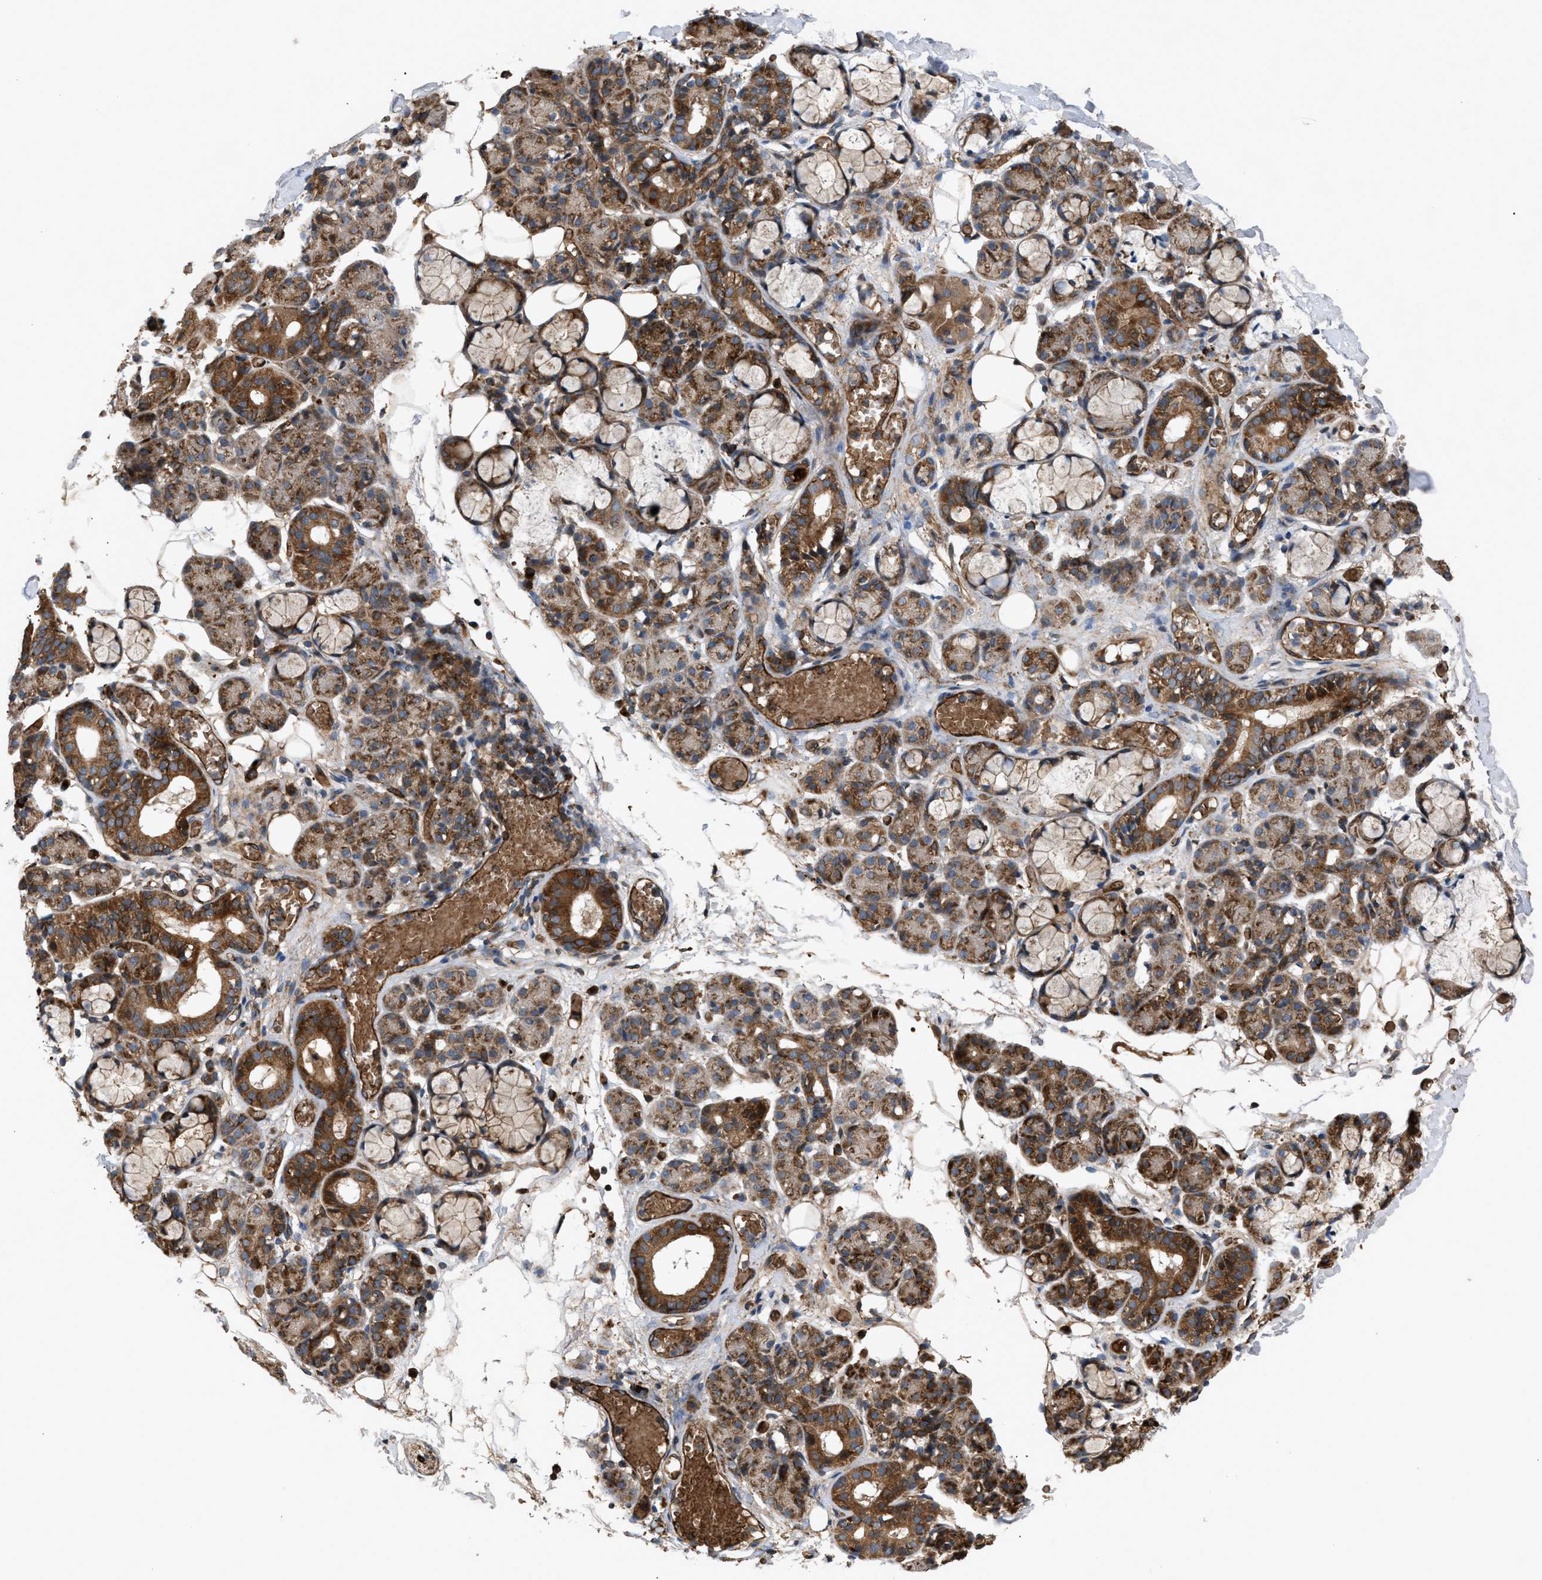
{"staining": {"intensity": "moderate", "quantity": ">75%", "location": "cytoplasmic/membranous"}, "tissue": "salivary gland", "cell_type": "Glandular cells", "image_type": "normal", "snomed": [{"axis": "morphology", "description": "Normal tissue, NOS"}, {"axis": "topography", "description": "Salivary gland"}], "caption": "Glandular cells show medium levels of moderate cytoplasmic/membranous staining in about >75% of cells in normal human salivary gland. The staining is performed using DAB brown chromogen to label protein expression. The nuclei are counter-stained blue using hematoxylin.", "gene": "GCC1", "patient": {"sex": "male", "age": 63}}